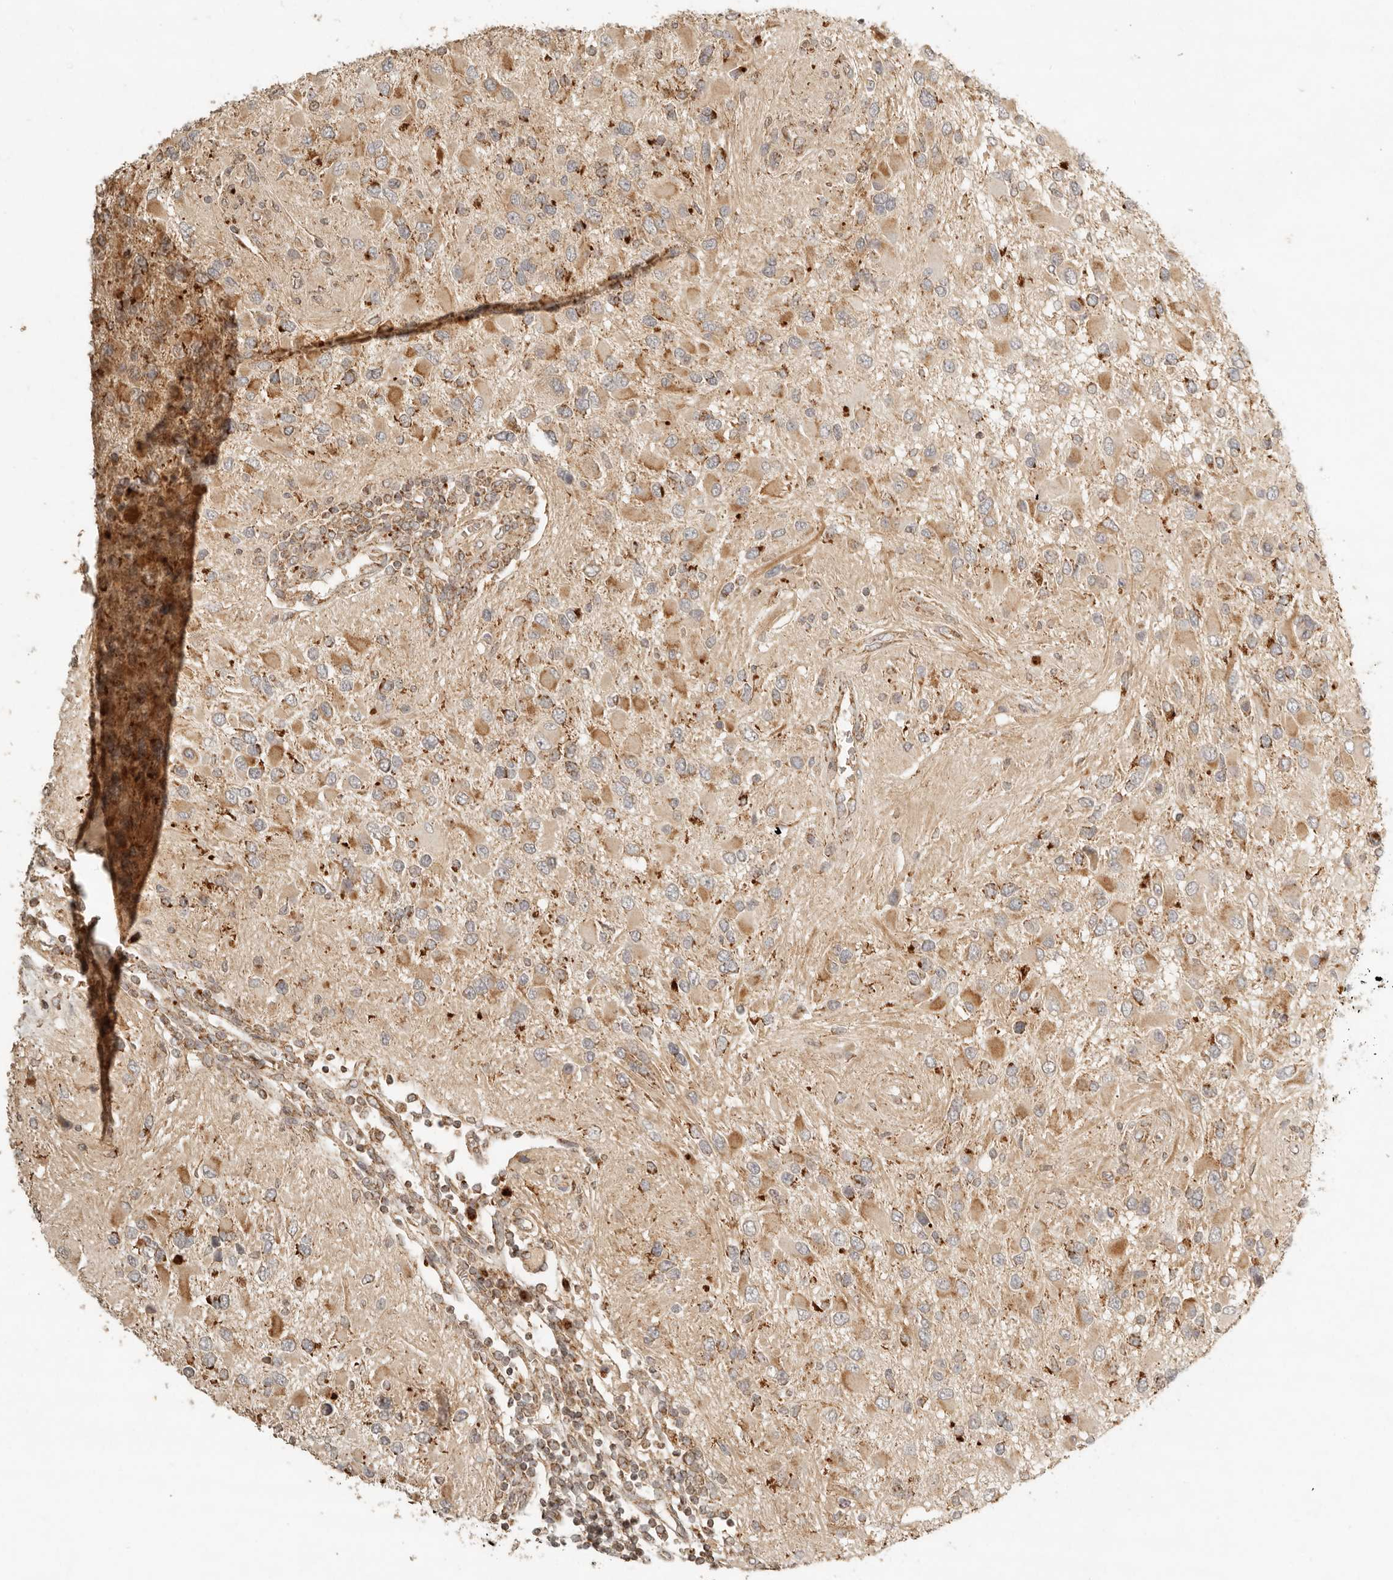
{"staining": {"intensity": "moderate", "quantity": ">75%", "location": "cytoplasmic/membranous"}, "tissue": "glioma", "cell_type": "Tumor cells", "image_type": "cancer", "snomed": [{"axis": "morphology", "description": "Glioma, malignant, High grade"}, {"axis": "topography", "description": "Brain"}], "caption": "Protein staining reveals moderate cytoplasmic/membranous expression in about >75% of tumor cells in glioma.", "gene": "MRPL55", "patient": {"sex": "male", "age": 53}}